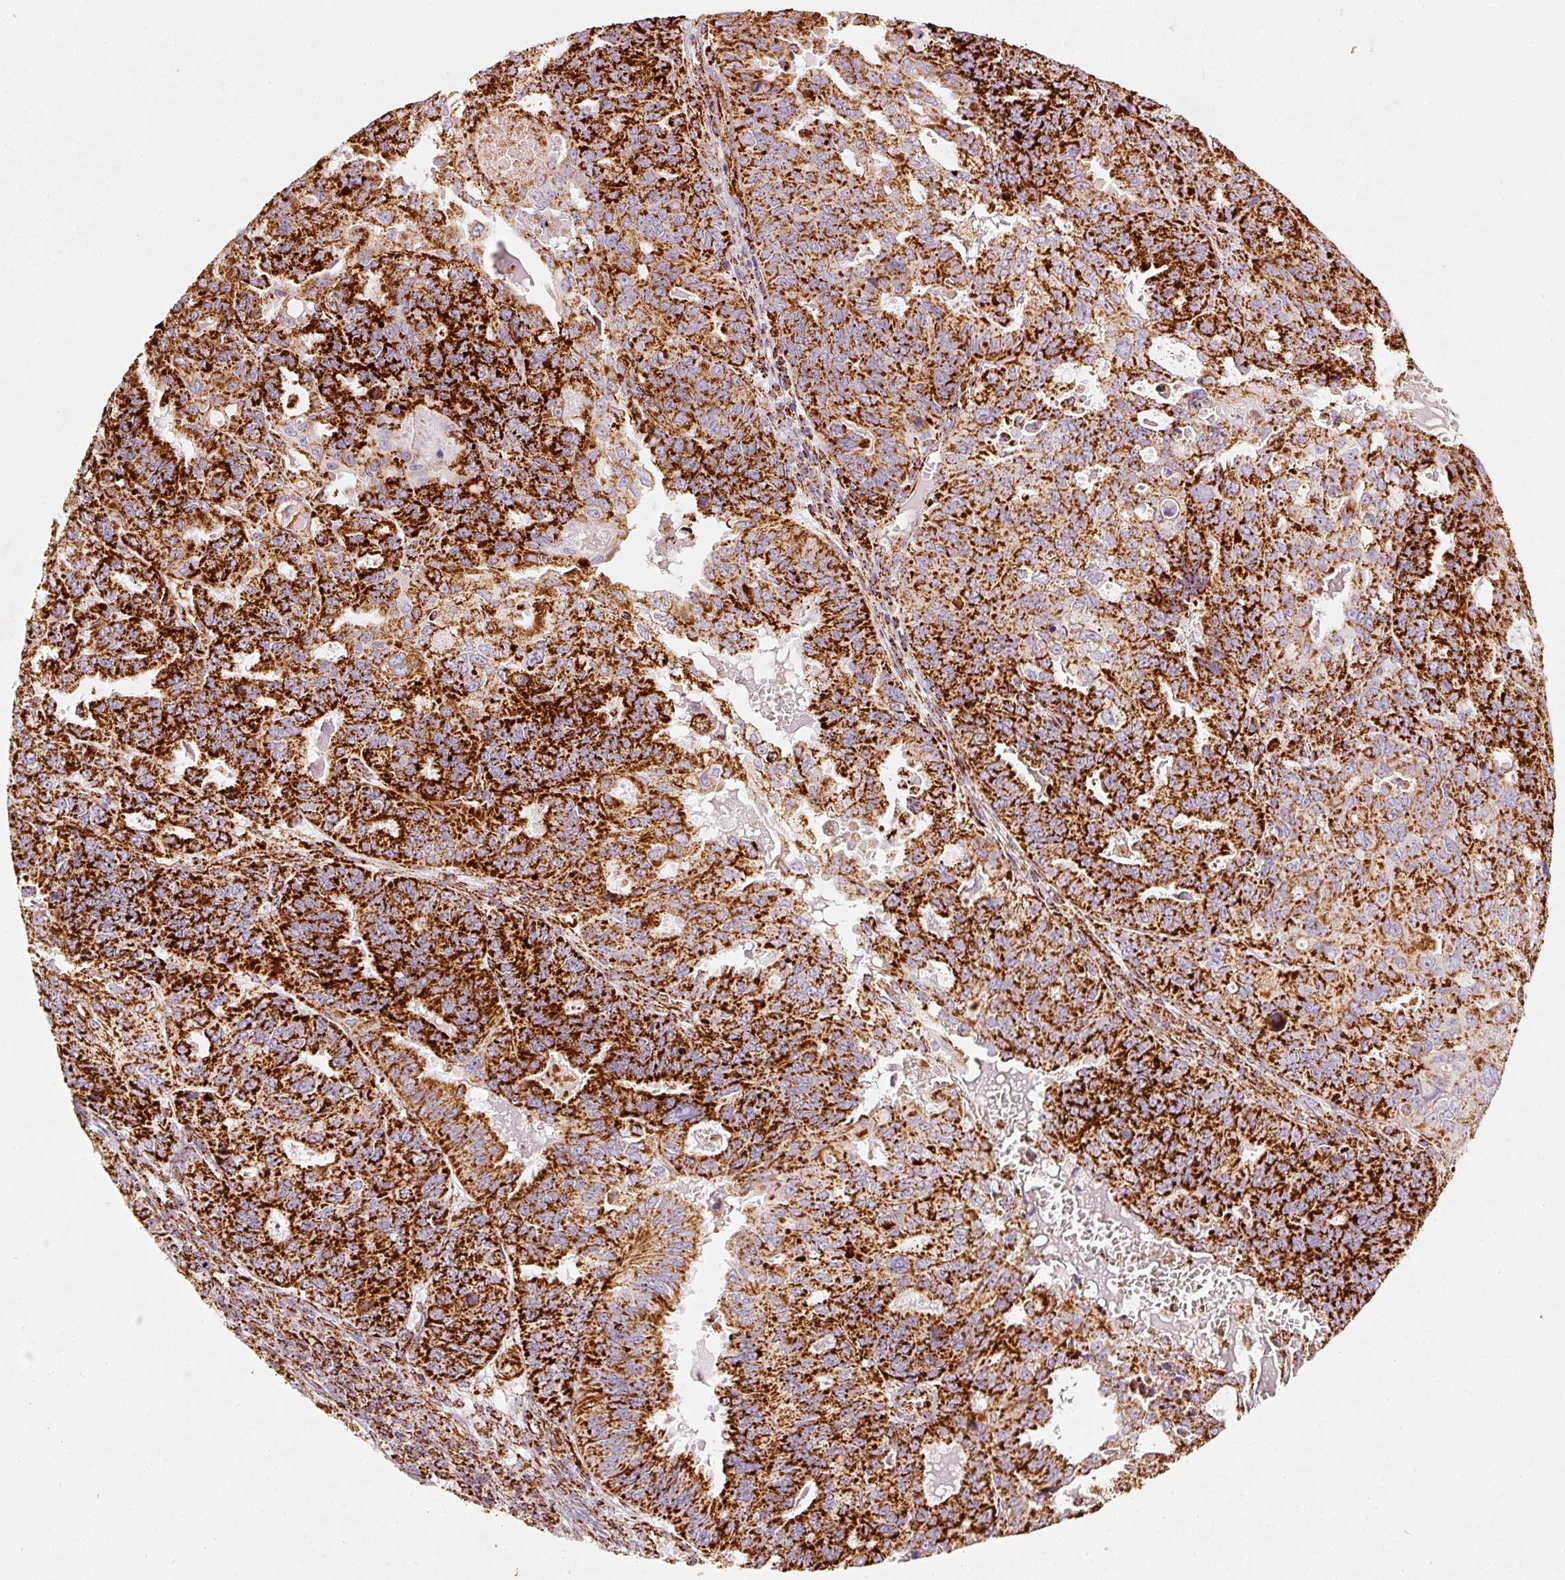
{"staining": {"intensity": "strong", "quantity": ">75%", "location": "cytoplasmic/membranous"}, "tissue": "endometrial cancer", "cell_type": "Tumor cells", "image_type": "cancer", "snomed": [{"axis": "morphology", "description": "Adenocarcinoma, NOS"}, {"axis": "topography", "description": "Uterus"}], "caption": "Adenocarcinoma (endometrial) stained for a protein (brown) reveals strong cytoplasmic/membranous positive positivity in approximately >75% of tumor cells.", "gene": "MT-CO2", "patient": {"sex": "female", "age": 79}}